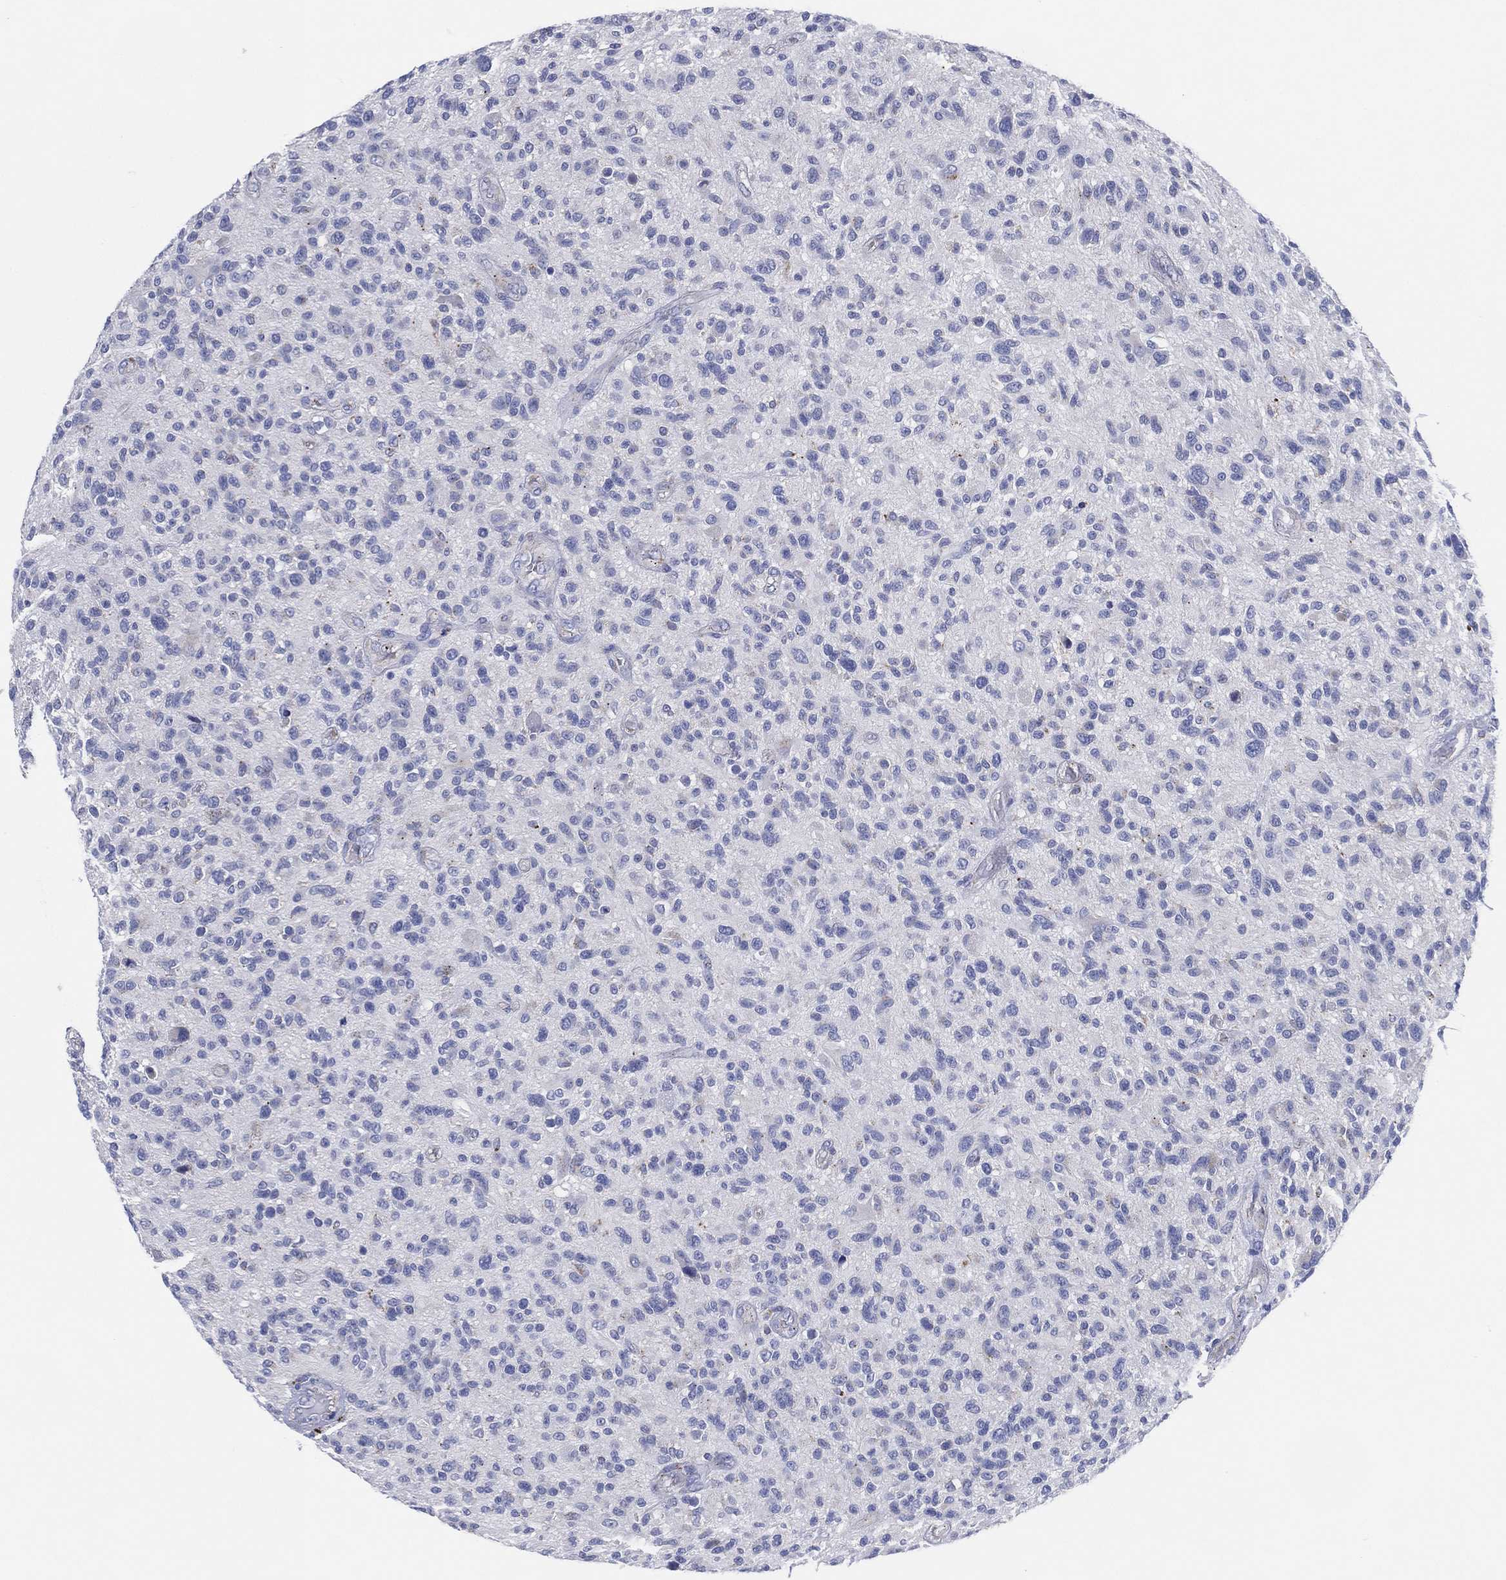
{"staining": {"intensity": "negative", "quantity": "none", "location": "none"}, "tissue": "glioma", "cell_type": "Tumor cells", "image_type": "cancer", "snomed": [{"axis": "morphology", "description": "Glioma, malignant, High grade"}, {"axis": "topography", "description": "Brain"}], "caption": "DAB (3,3'-diaminobenzidine) immunohistochemical staining of glioma displays no significant expression in tumor cells.", "gene": "GALNS", "patient": {"sex": "male", "age": 47}}